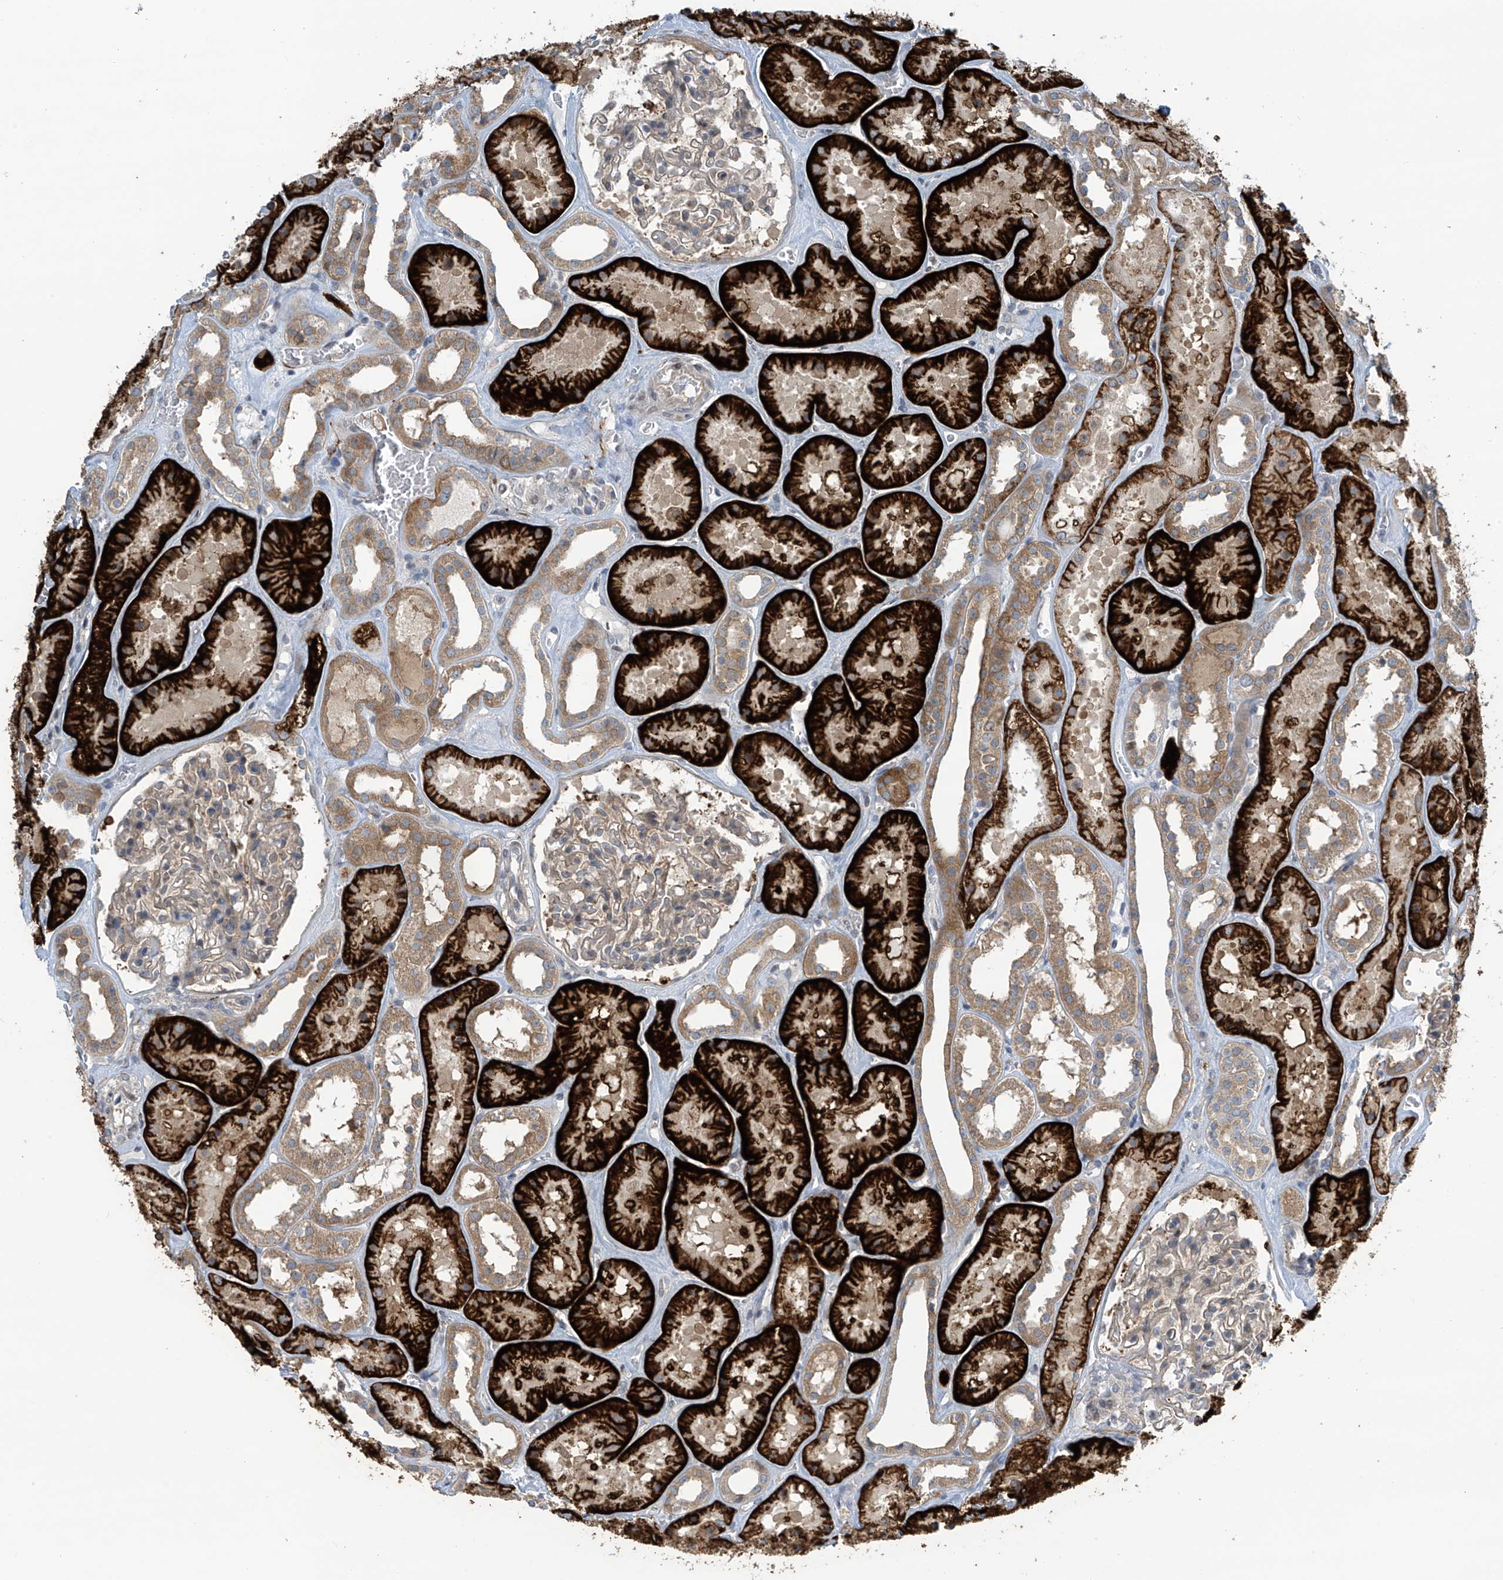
{"staining": {"intensity": "weak", "quantity": "25%-75%", "location": "cytoplasmic/membranous"}, "tissue": "kidney", "cell_type": "Cells in glomeruli", "image_type": "normal", "snomed": [{"axis": "morphology", "description": "Normal tissue, NOS"}, {"axis": "topography", "description": "Kidney"}], "caption": "Immunohistochemical staining of unremarkable kidney displays low levels of weak cytoplasmic/membranous positivity in about 25%-75% of cells in glomeruli. The staining was performed using DAB to visualize the protein expression in brown, while the nuclei were stained in blue with hematoxylin (Magnification: 20x).", "gene": "FSD1L", "patient": {"sex": "female", "age": 41}}